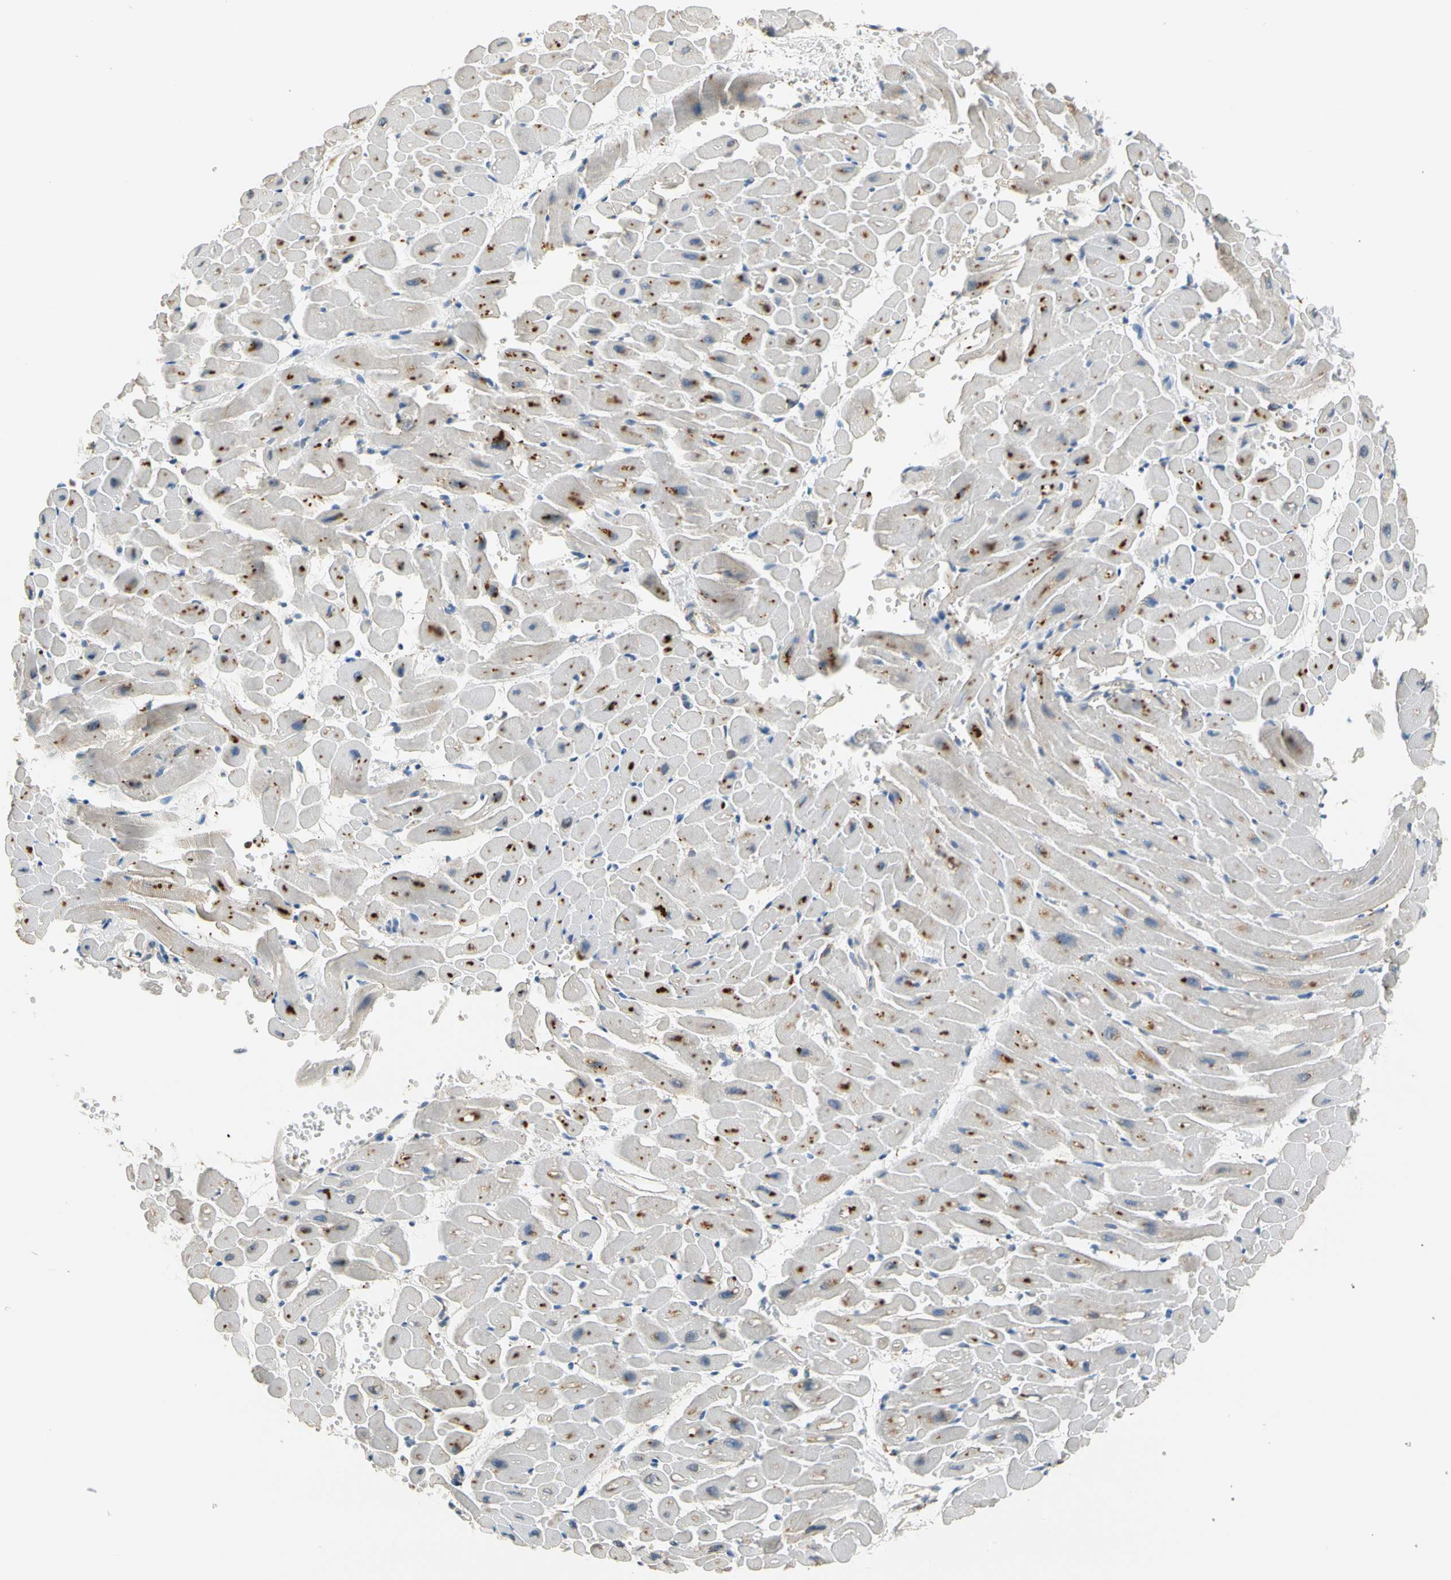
{"staining": {"intensity": "strong", "quantity": ">75%", "location": "cytoplasmic/membranous"}, "tissue": "heart muscle", "cell_type": "Cardiomyocytes", "image_type": "normal", "snomed": [{"axis": "morphology", "description": "Normal tissue, NOS"}, {"axis": "topography", "description": "Heart"}], "caption": "Unremarkable heart muscle exhibits strong cytoplasmic/membranous positivity in approximately >75% of cardiomyocytes.", "gene": "GM2A", "patient": {"sex": "male", "age": 45}}